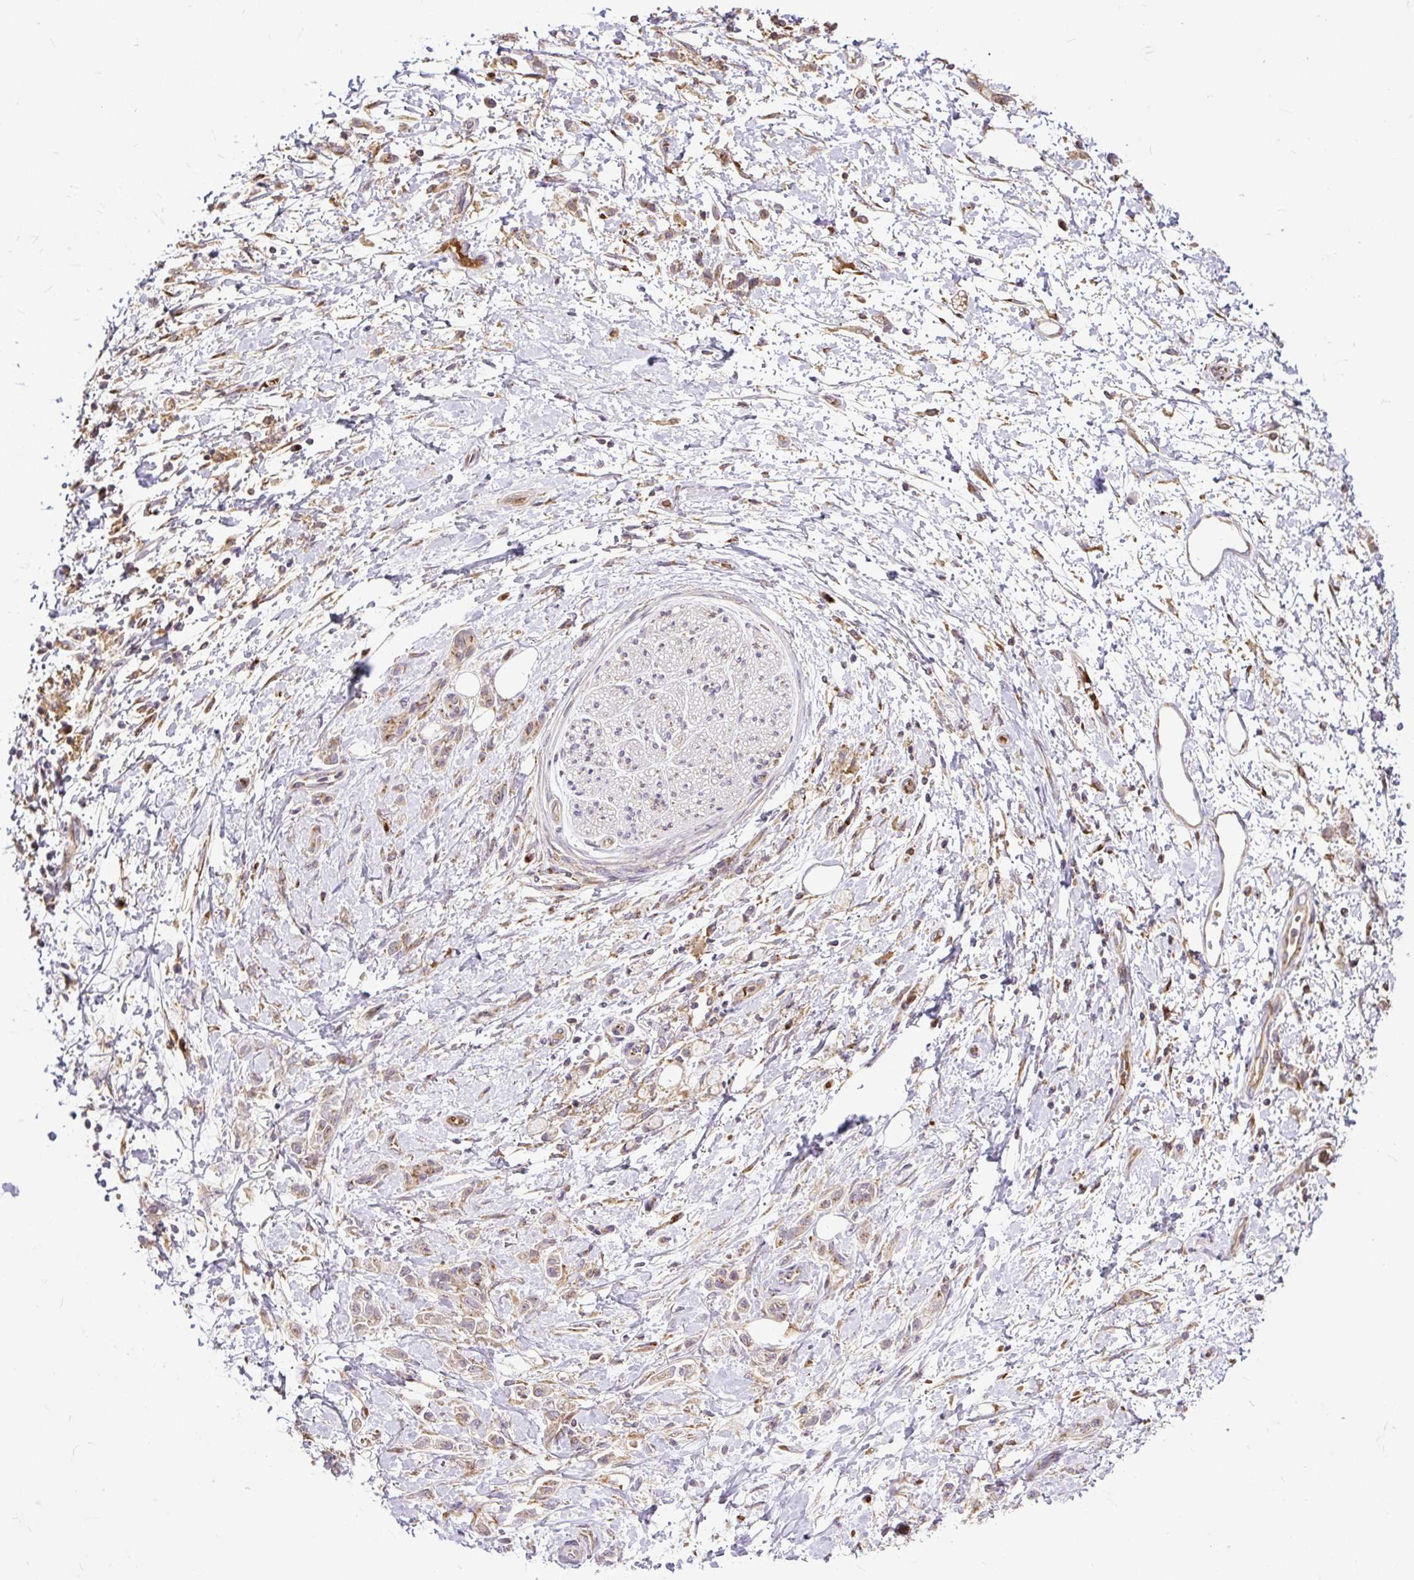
{"staining": {"intensity": "weak", "quantity": ">75%", "location": "cytoplasmic/membranous"}, "tissue": "stomach cancer", "cell_type": "Tumor cells", "image_type": "cancer", "snomed": [{"axis": "morphology", "description": "Adenocarcinoma, NOS"}, {"axis": "topography", "description": "Stomach"}], "caption": "The immunohistochemical stain highlights weak cytoplasmic/membranous expression in tumor cells of stomach cancer (adenocarcinoma) tissue.", "gene": "SMC4", "patient": {"sex": "female", "age": 60}}